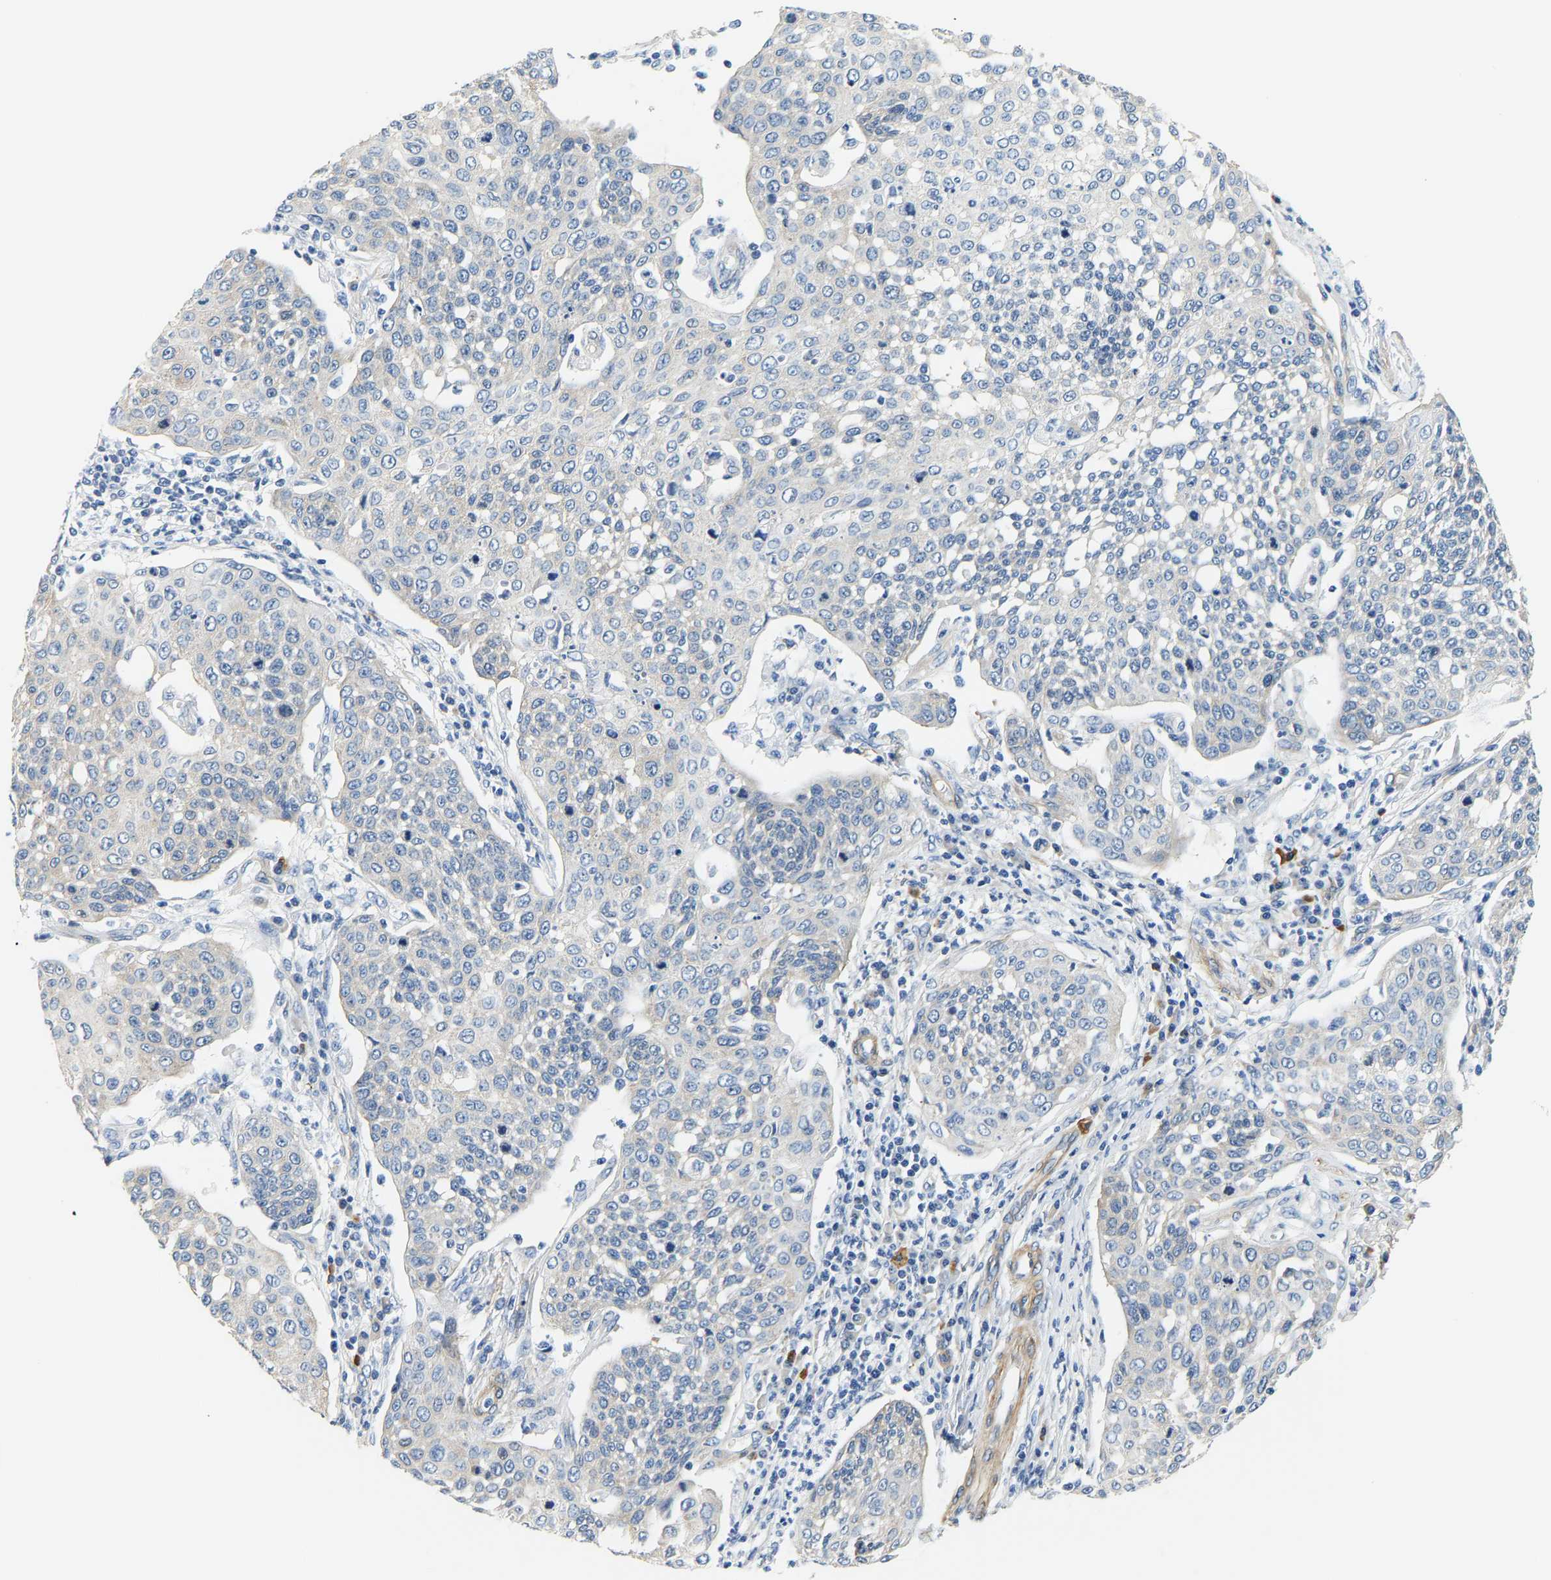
{"staining": {"intensity": "negative", "quantity": "none", "location": "none"}, "tissue": "cervical cancer", "cell_type": "Tumor cells", "image_type": "cancer", "snomed": [{"axis": "morphology", "description": "Squamous cell carcinoma, NOS"}, {"axis": "topography", "description": "Cervix"}], "caption": "An IHC histopathology image of squamous cell carcinoma (cervical) is shown. There is no staining in tumor cells of squamous cell carcinoma (cervical). (Brightfield microscopy of DAB immunohistochemistry at high magnification).", "gene": "PAWR", "patient": {"sex": "female", "age": 34}}